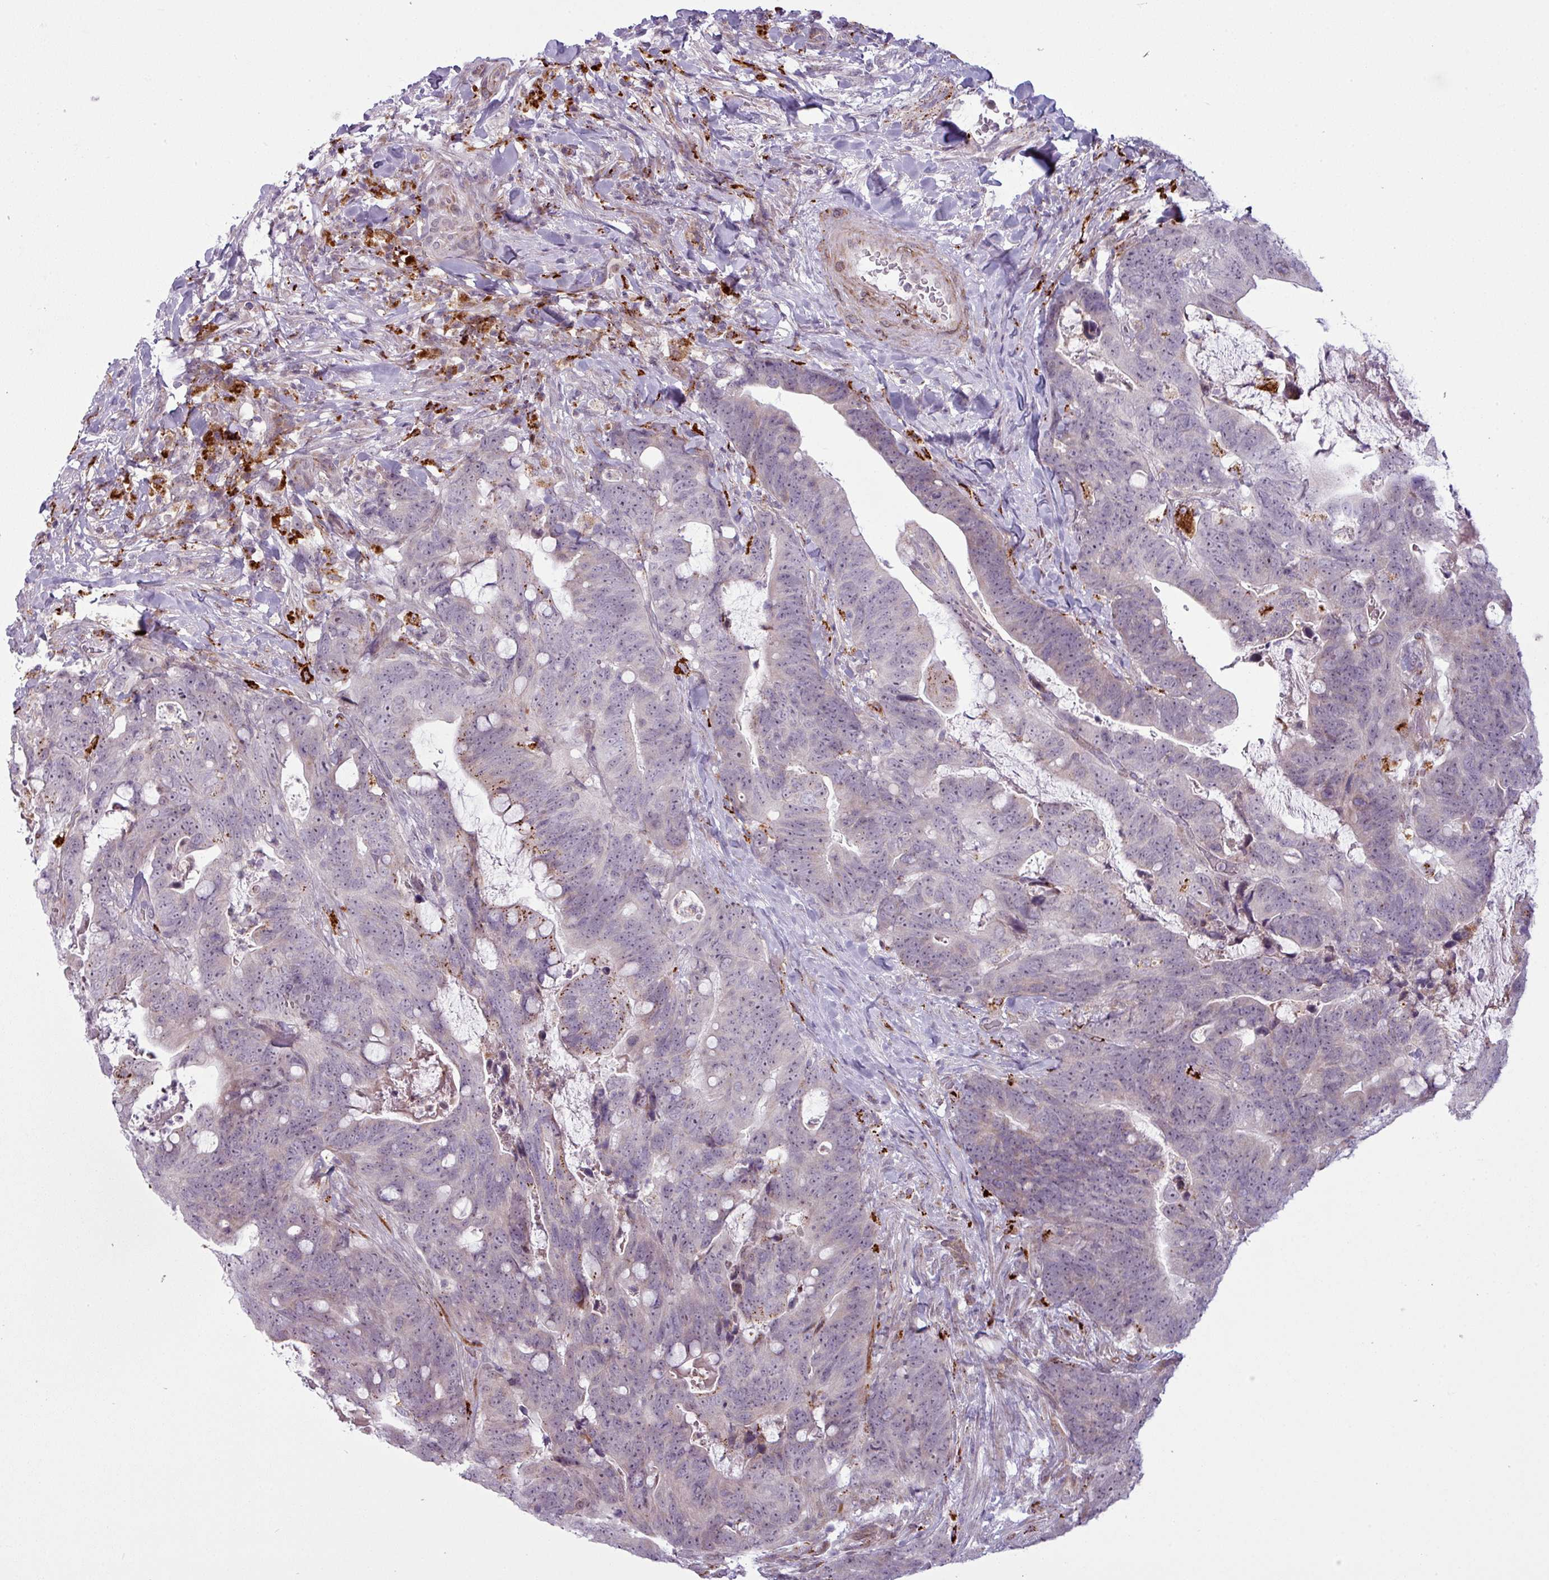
{"staining": {"intensity": "moderate", "quantity": "<25%", "location": "cytoplasmic/membranous"}, "tissue": "colorectal cancer", "cell_type": "Tumor cells", "image_type": "cancer", "snomed": [{"axis": "morphology", "description": "Adenocarcinoma, NOS"}, {"axis": "topography", "description": "Colon"}], "caption": "Immunohistochemistry (DAB (3,3'-diaminobenzidine)) staining of human colorectal cancer (adenocarcinoma) demonstrates moderate cytoplasmic/membranous protein expression in about <25% of tumor cells.", "gene": "MAP7D2", "patient": {"sex": "female", "age": 82}}